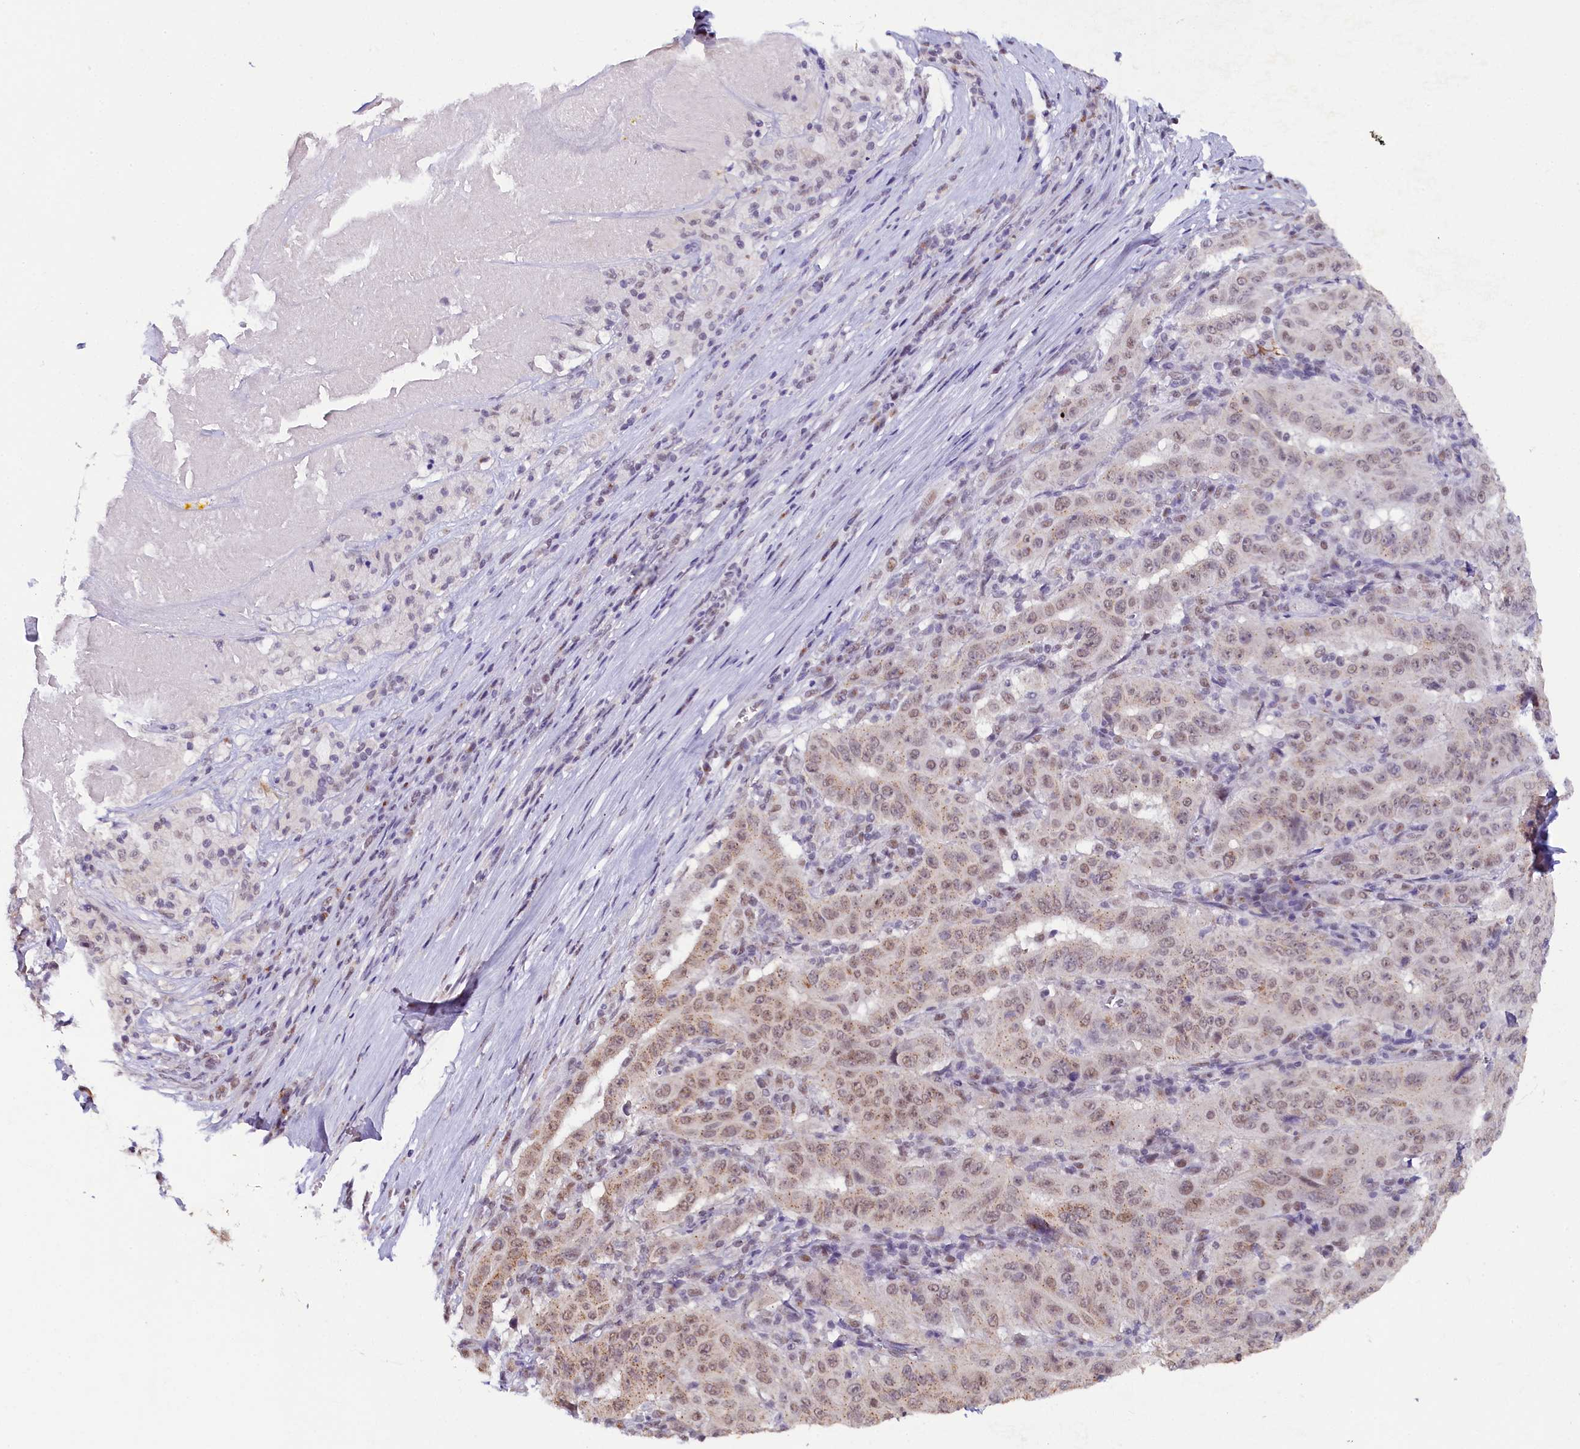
{"staining": {"intensity": "moderate", "quantity": "<25%", "location": "cytoplasmic/membranous,nuclear"}, "tissue": "pancreatic cancer", "cell_type": "Tumor cells", "image_type": "cancer", "snomed": [{"axis": "morphology", "description": "Adenocarcinoma, NOS"}, {"axis": "topography", "description": "Pancreas"}], "caption": "Immunohistochemistry (IHC) photomicrograph of neoplastic tissue: human adenocarcinoma (pancreatic) stained using immunohistochemistry (IHC) reveals low levels of moderate protein expression localized specifically in the cytoplasmic/membranous and nuclear of tumor cells, appearing as a cytoplasmic/membranous and nuclear brown color.", "gene": "NCBP1", "patient": {"sex": "male", "age": 63}}